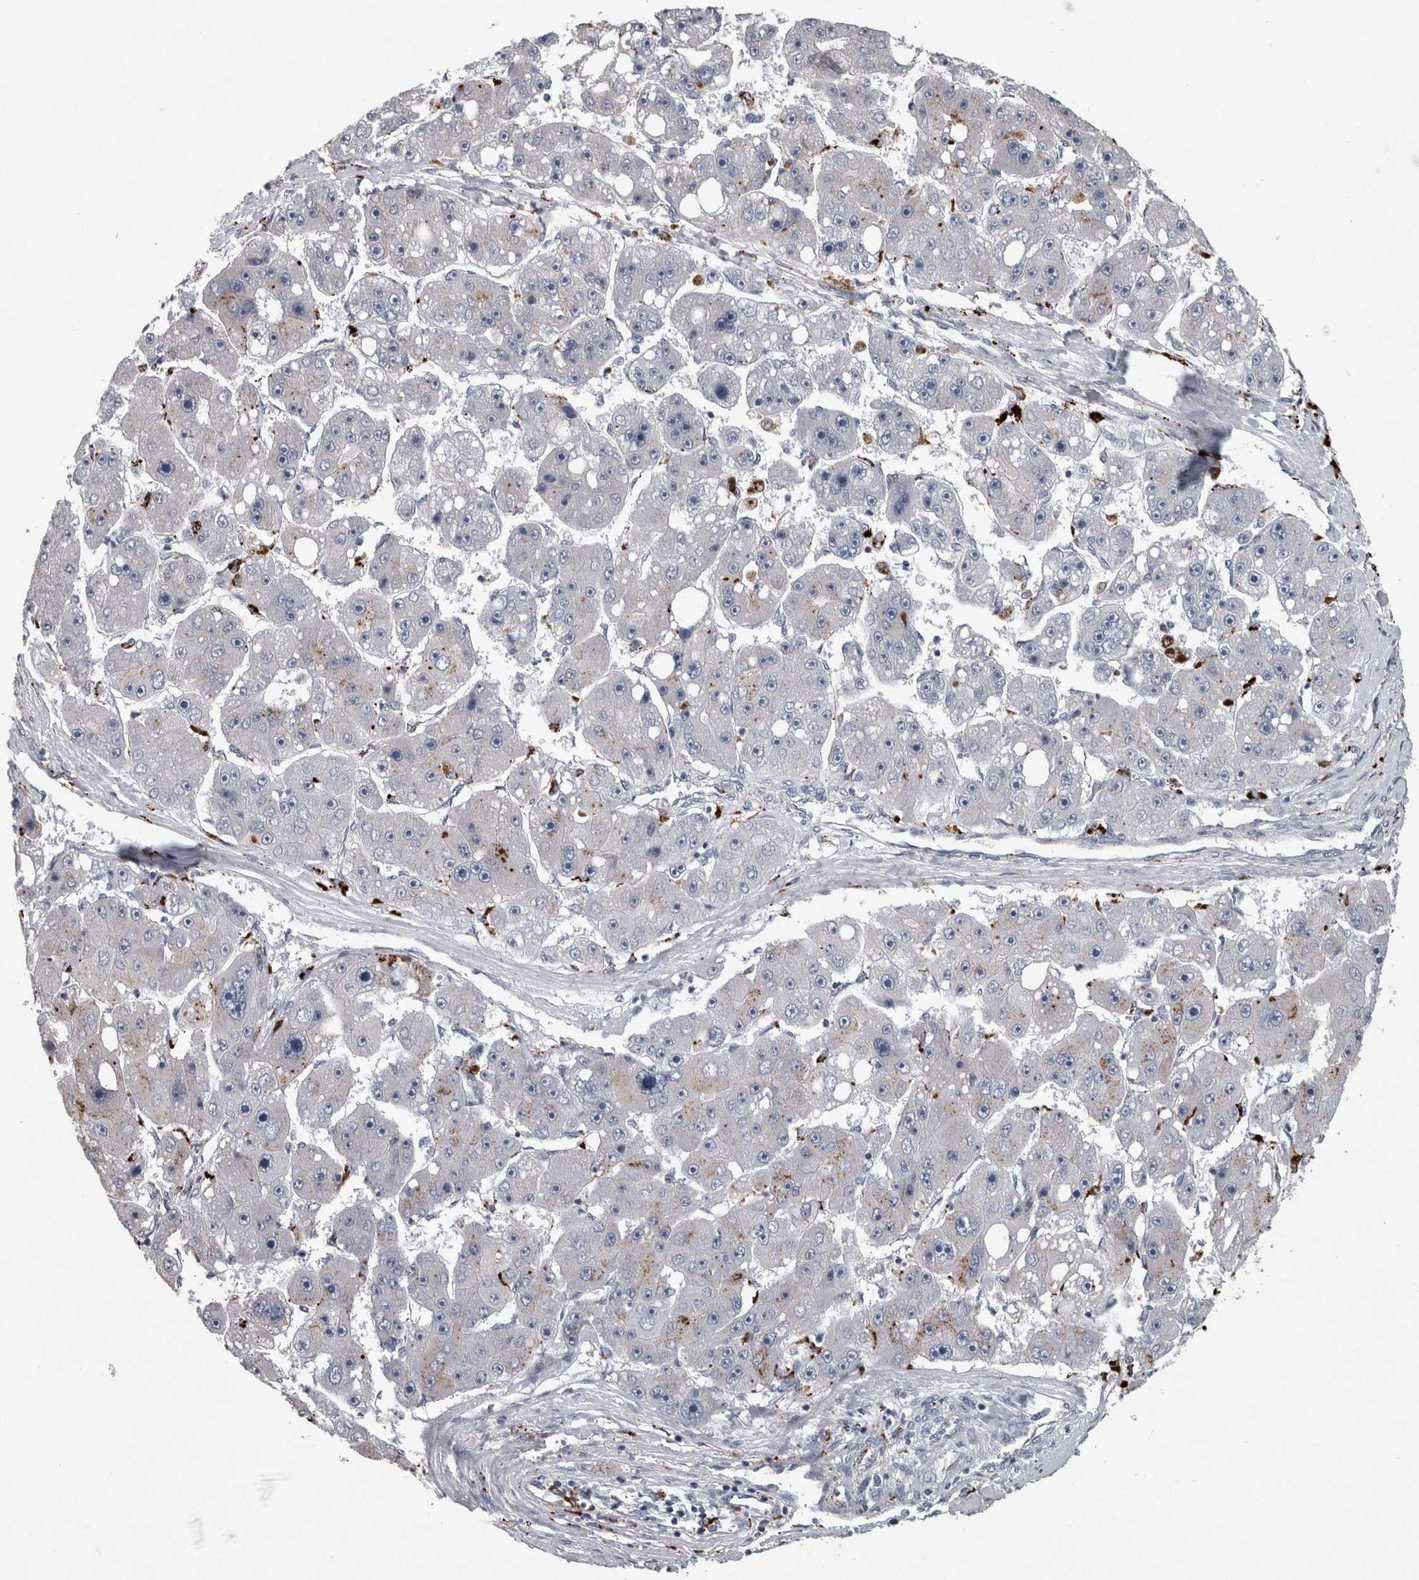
{"staining": {"intensity": "negative", "quantity": "none", "location": "none"}, "tissue": "liver cancer", "cell_type": "Tumor cells", "image_type": "cancer", "snomed": [{"axis": "morphology", "description": "Carcinoma, Hepatocellular, NOS"}, {"axis": "topography", "description": "Liver"}], "caption": "This is an immunohistochemistry photomicrograph of liver cancer. There is no positivity in tumor cells.", "gene": "DPP7", "patient": {"sex": "female", "age": 61}}